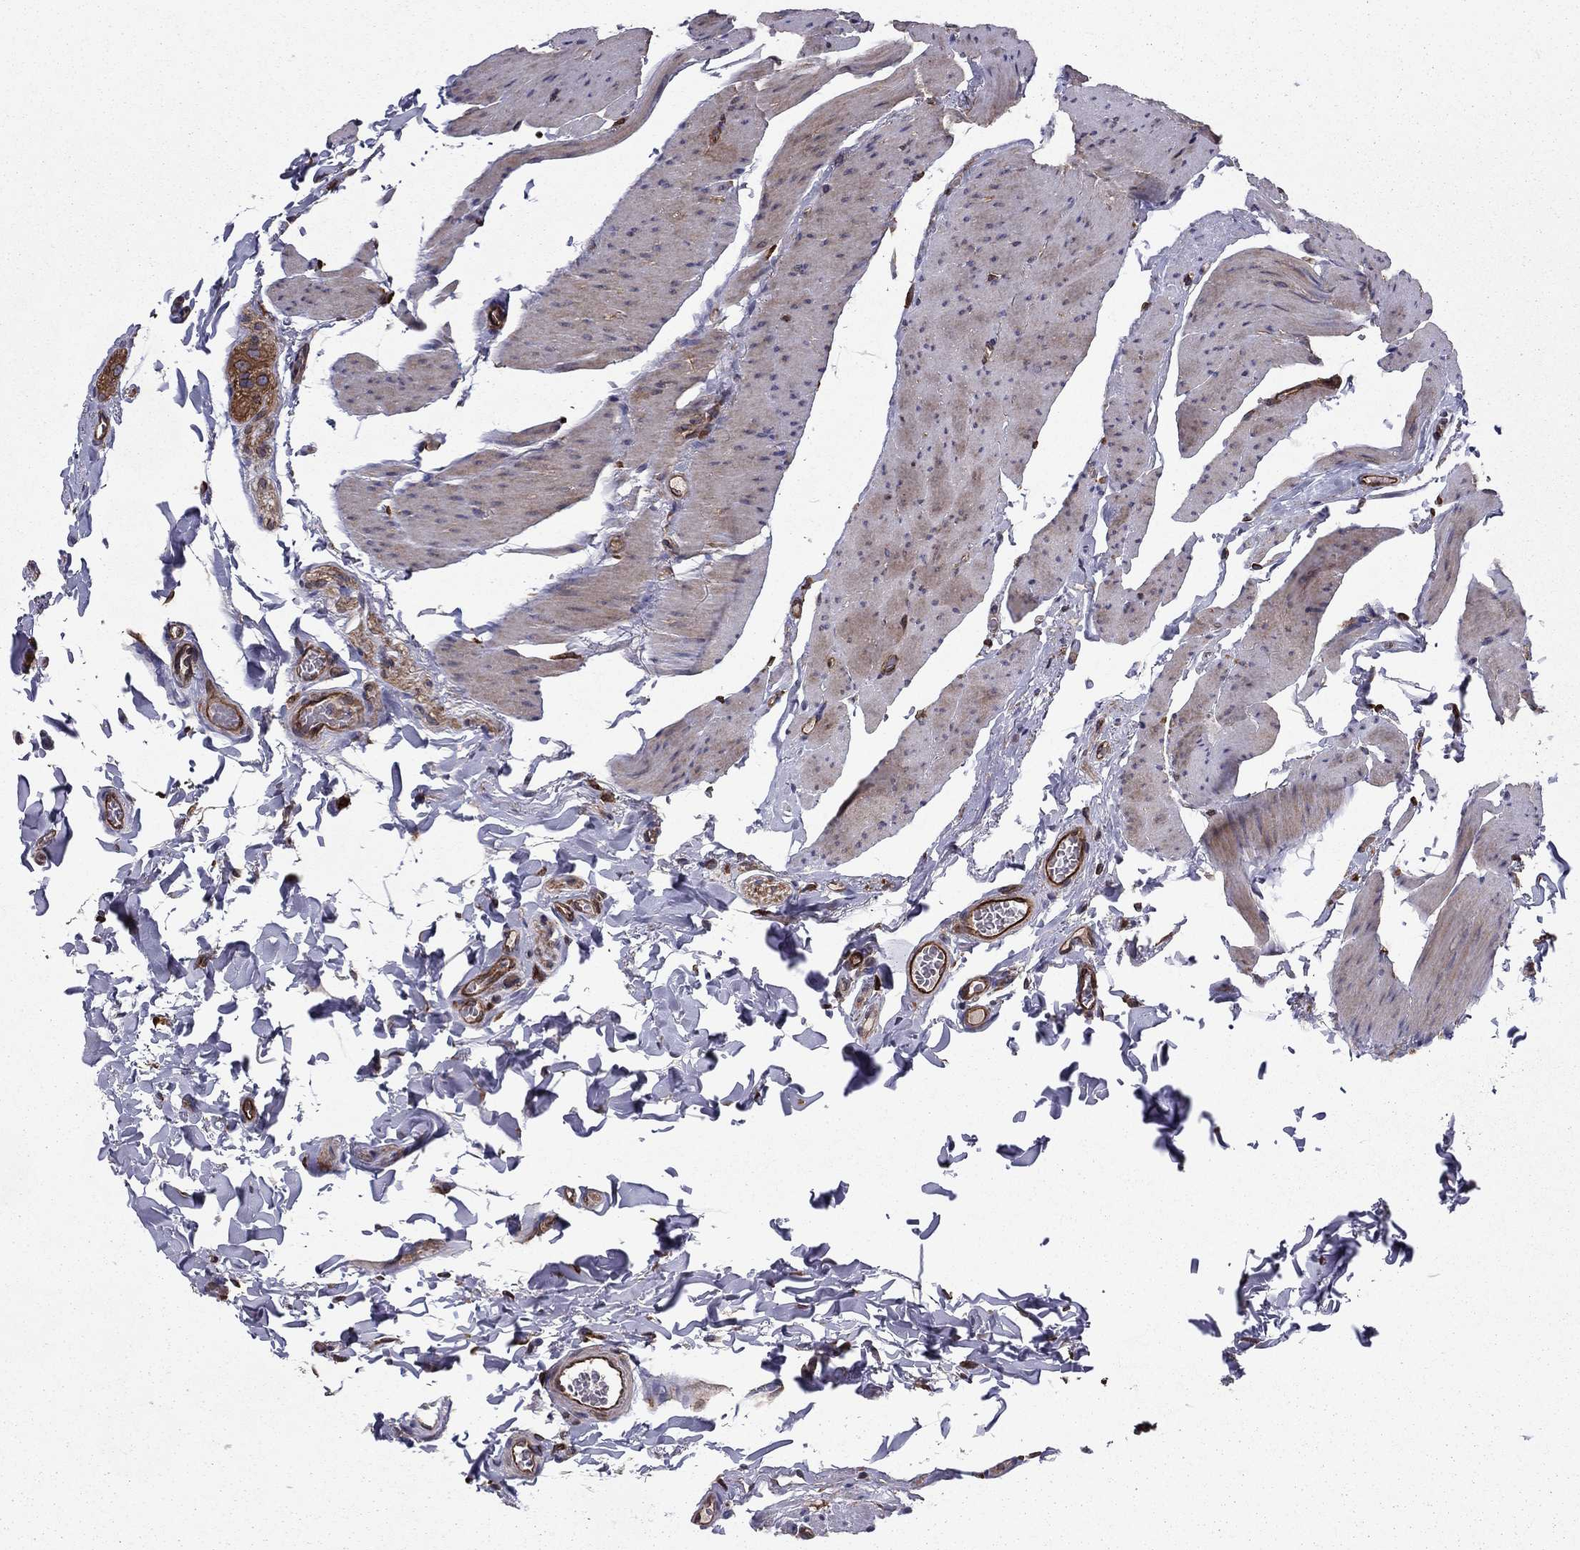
{"staining": {"intensity": "strong", "quantity": ">75%", "location": "cytoplasmic/membranous"}, "tissue": "colon", "cell_type": "Endothelial cells", "image_type": "normal", "snomed": [{"axis": "morphology", "description": "Normal tissue, NOS"}, {"axis": "topography", "description": "Colon"}], "caption": "Endothelial cells reveal high levels of strong cytoplasmic/membranous expression in about >75% of cells in unremarkable colon. (DAB IHC with brightfield microscopy, high magnification).", "gene": "SHMT1", "patient": {"sex": "female", "age": 86}}